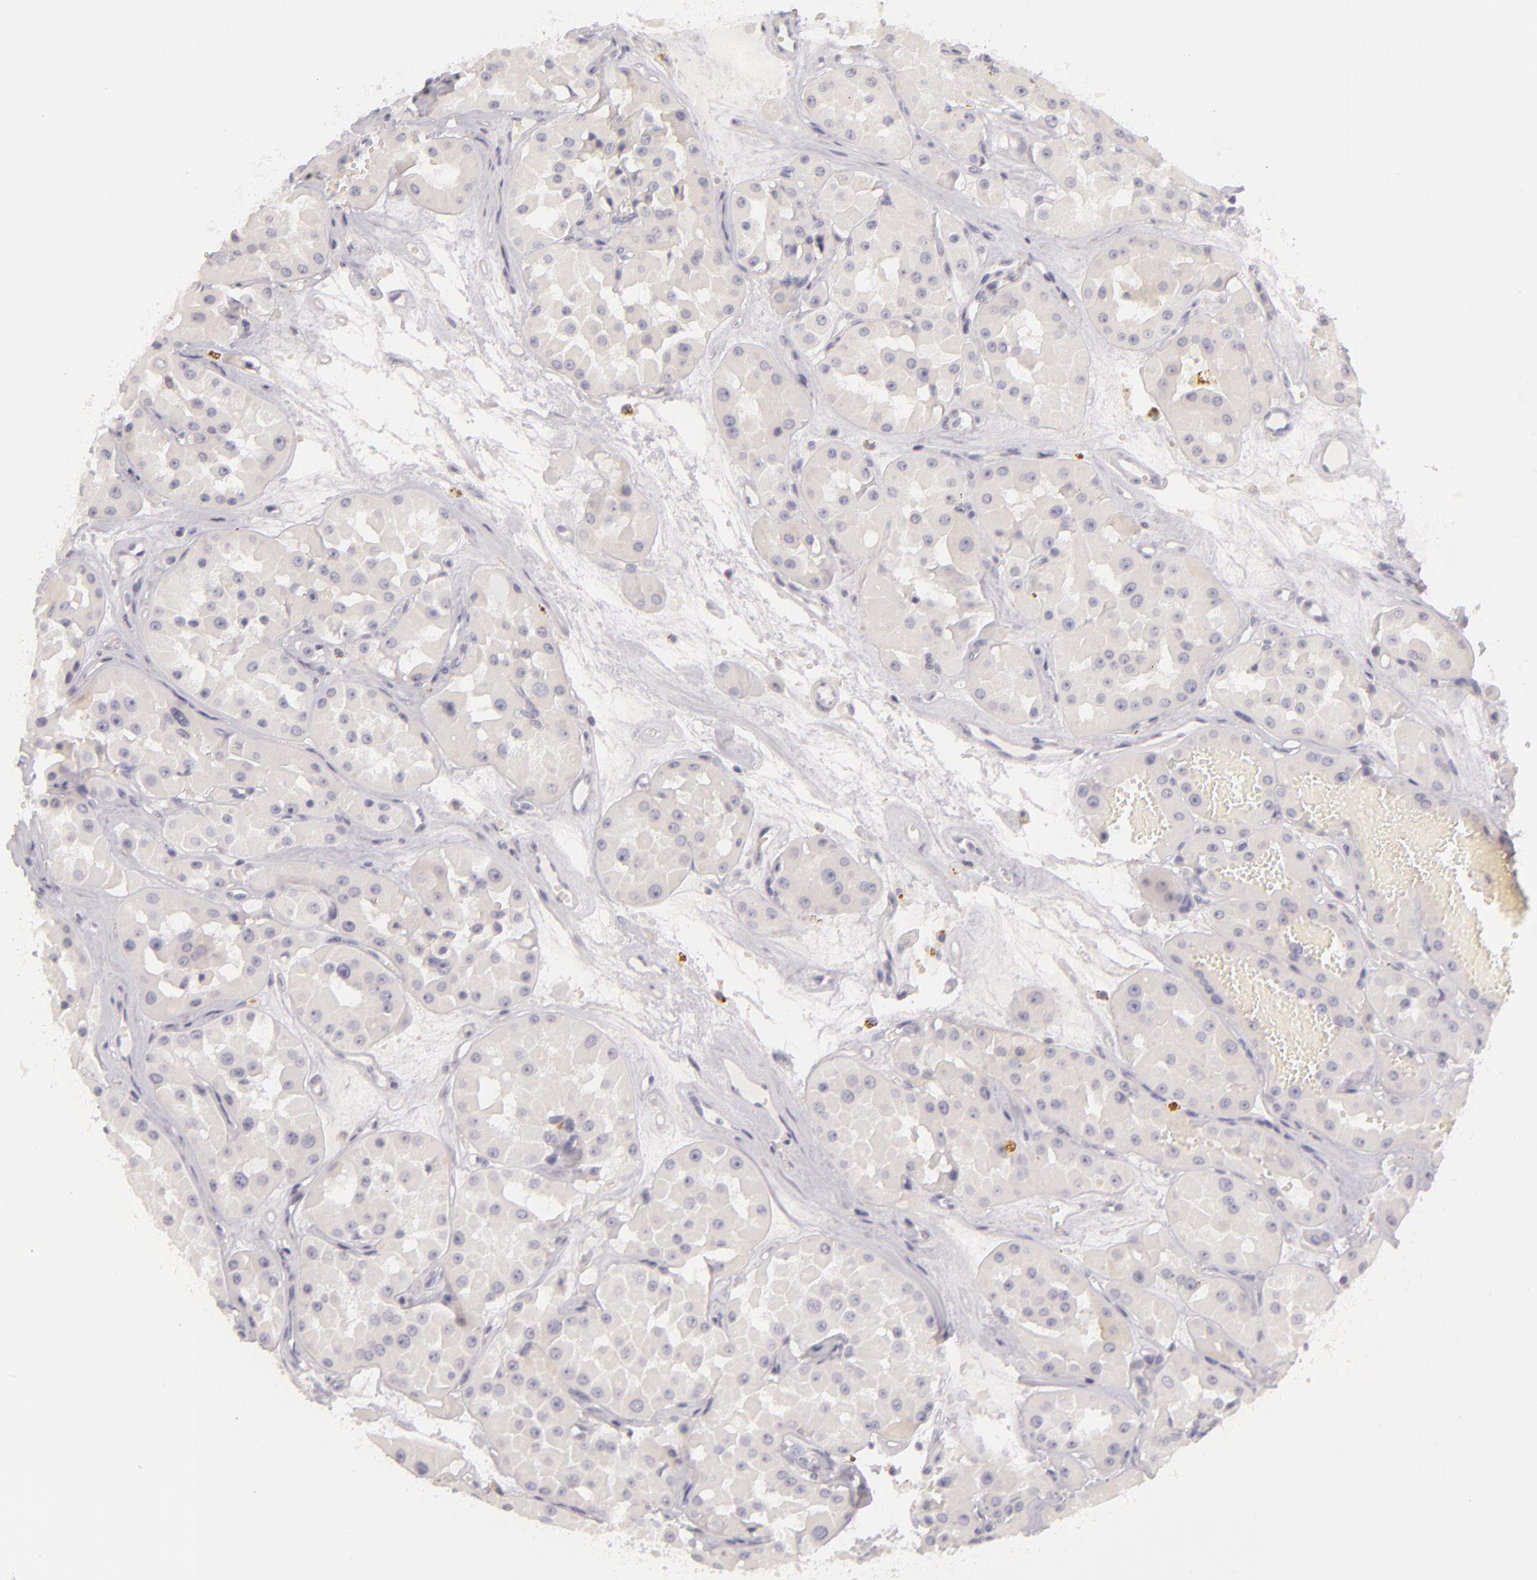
{"staining": {"intensity": "negative", "quantity": "none", "location": "none"}, "tissue": "renal cancer", "cell_type": "Tumor cells", "image_type": "cancer", "snomed": [{"axis": "morphology", "description": "Adenocarcinoma, uncertain malignant potential"}, {"axis": "topography", "description": "Kidney"}], "caption": "There is no significant expression in tumor cells of renal cancer (adenocarcinoma,  uncertain malignant potential). The staining is performed using DAB (3,3'-diaminobenzidine) brown chromogen with nuclei counter-stained in using hematoxylin.", "gene": "FAM181A", "patient": {"sex": "male", "age": 63}}